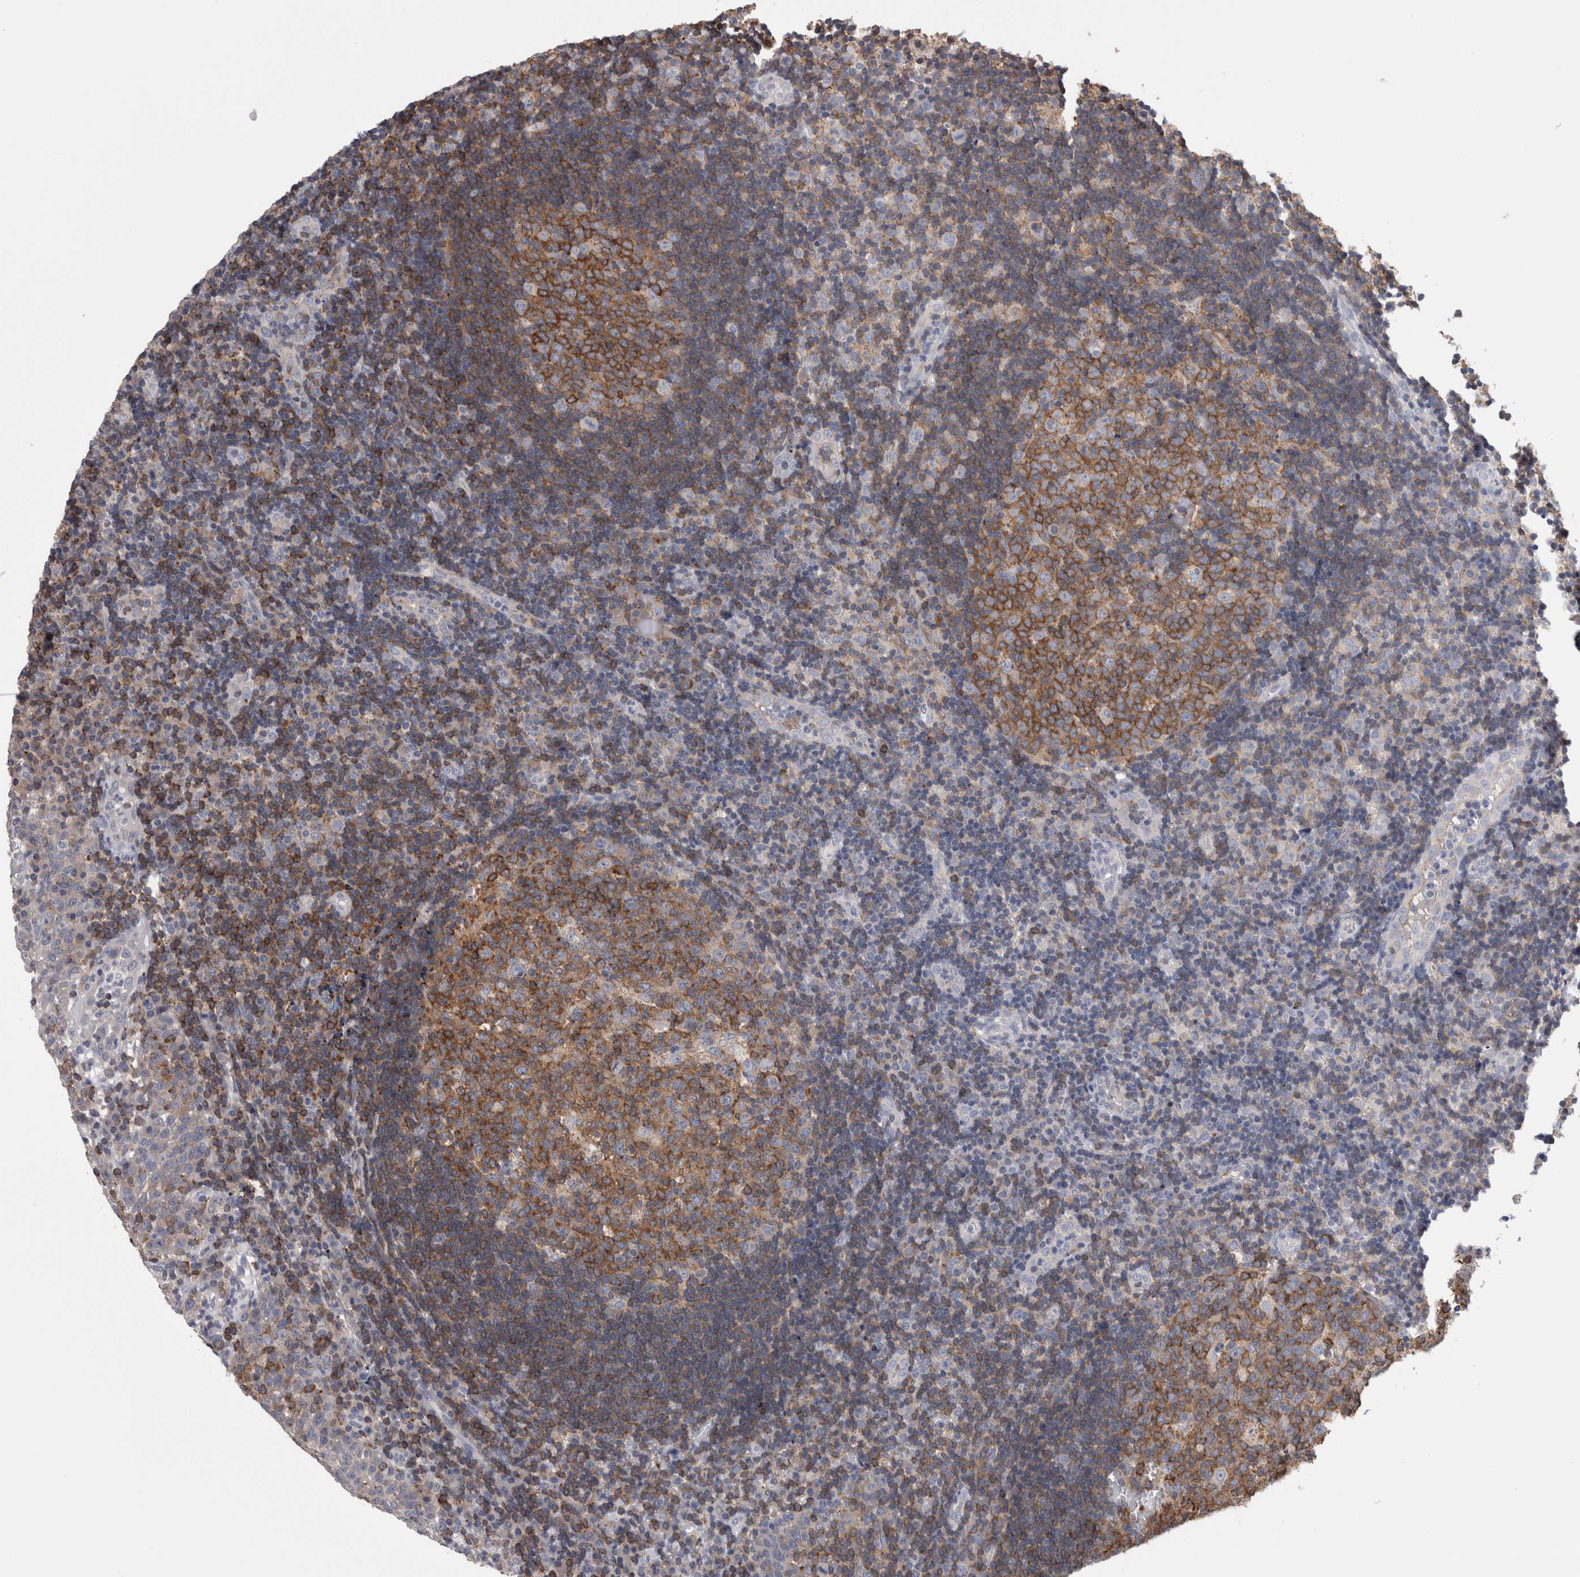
{"staining": {"intensity": "strong", "quantity": "25%-75%", "location": "cytoplasmic/membranous"}, "tissue": "tonsil", "cell_type": "Germinal center cells", "image_type": "normal", "snomed": [{"axis": "morphology", "description": "Normal tissue, NOS"}, {"axis": "topography", "description": "Tonsil"}], "caption": "Protein staining of benign tonsil displays strong cytoplasmic/membranous staining in about 25%-75% of germinal center cells. (DAB (3,3'-diaminobenzidine) IHC with brightfield microscopy, high magnification).", "gene": "DCTN6", "patient": {"sex": "female", "age": 40}}